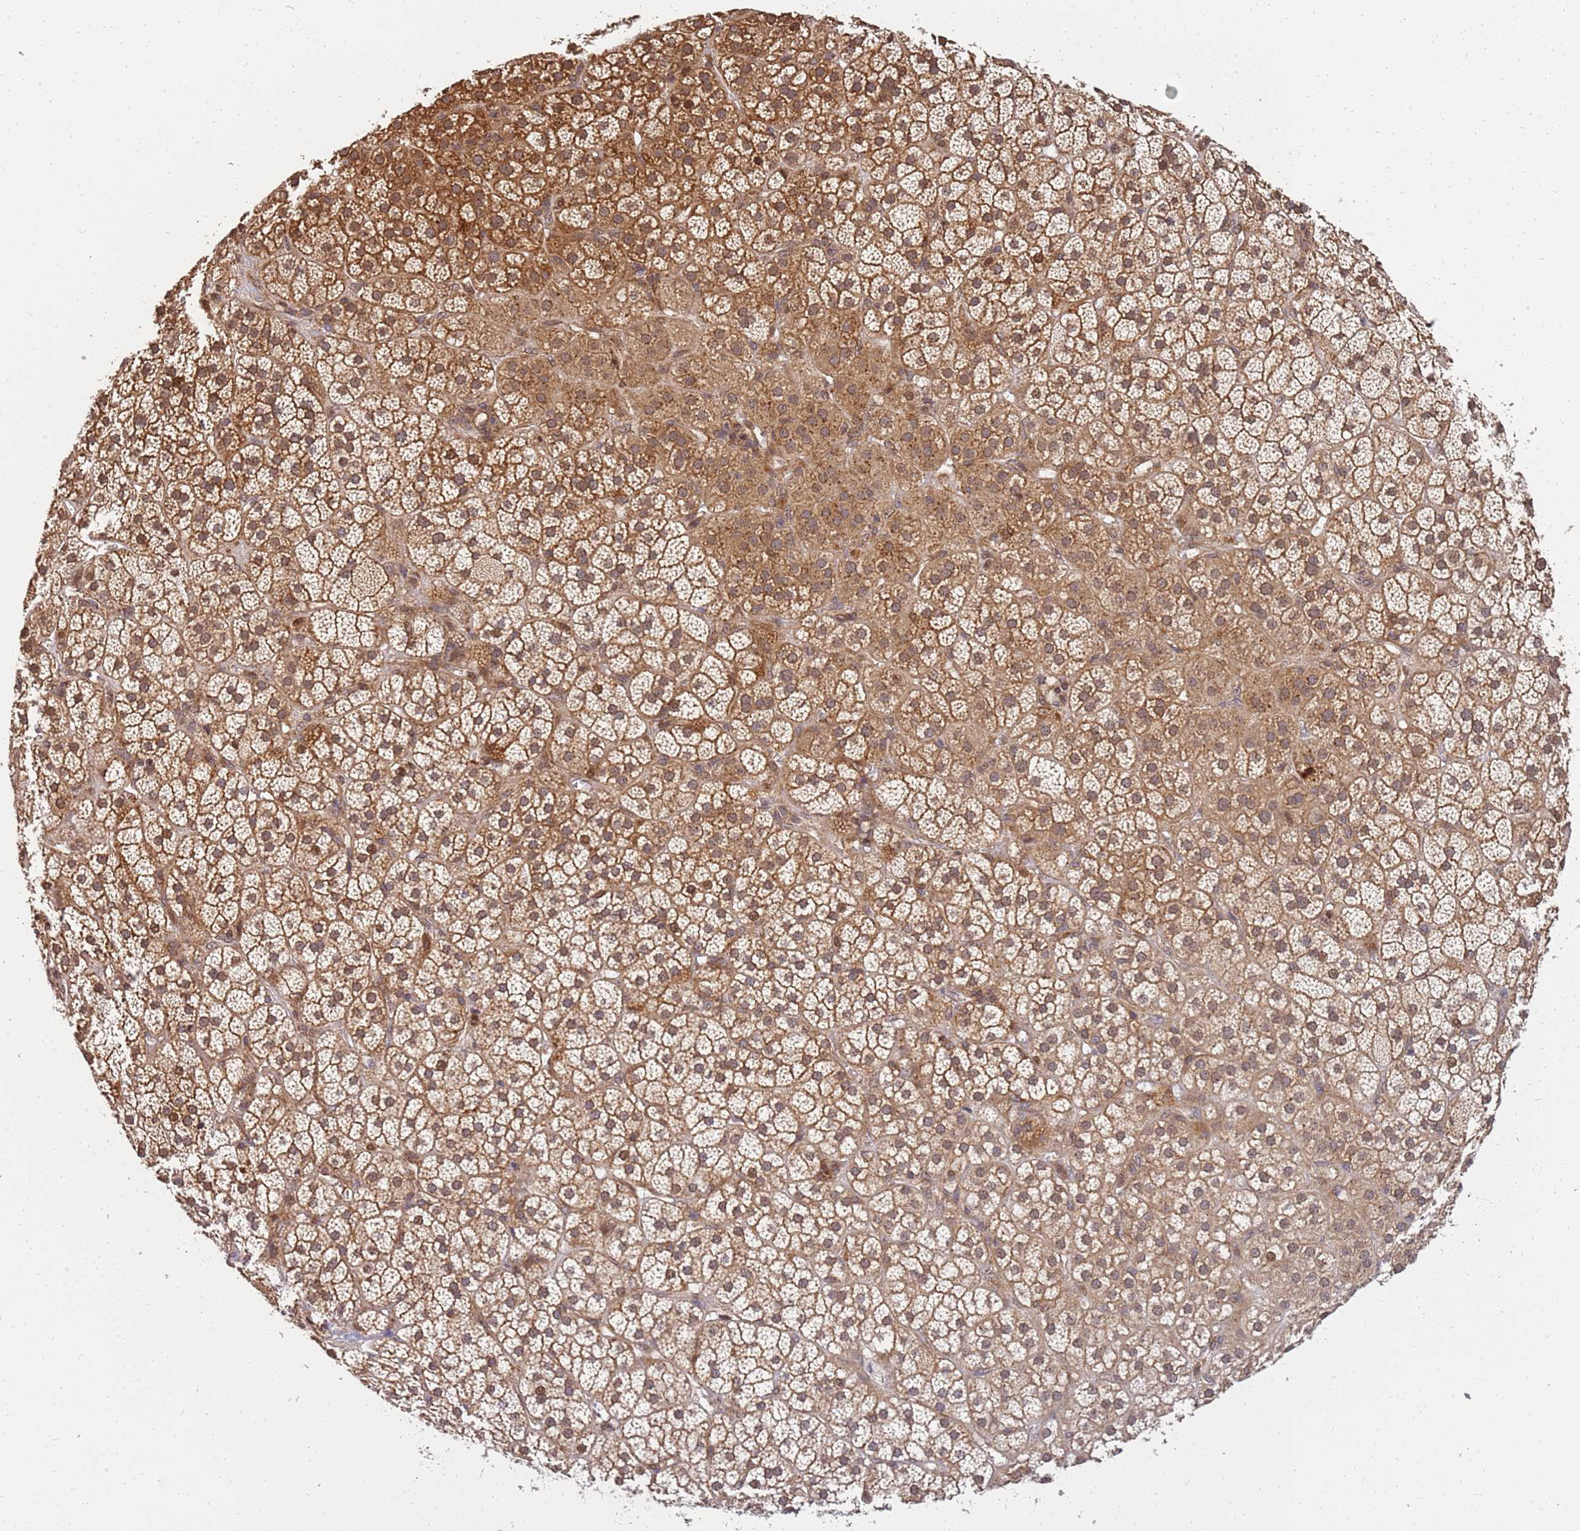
{"staining": {"intensity": "moderate", "quantity": ">75%", "location": "cytoplasmic/membranous,nuclear"}, "tissue": "adrenal gland", "cell_type": "Glandular cells", "image_type": "normal", "snomed": [{"axis": "morphology", "description": "Normal tissue, NOS"}, {"axis": "topography", "description": "Adrenal gland"}], "caption": "Protein expression by immunohistochemistry (IHC) displays moderate cytoplasmic/membranous,nuclear staining in about >75% of glandular cells in benign adrenal gland.", "gene": "ST18", "patient": {"sex": "female", "age": 70}}